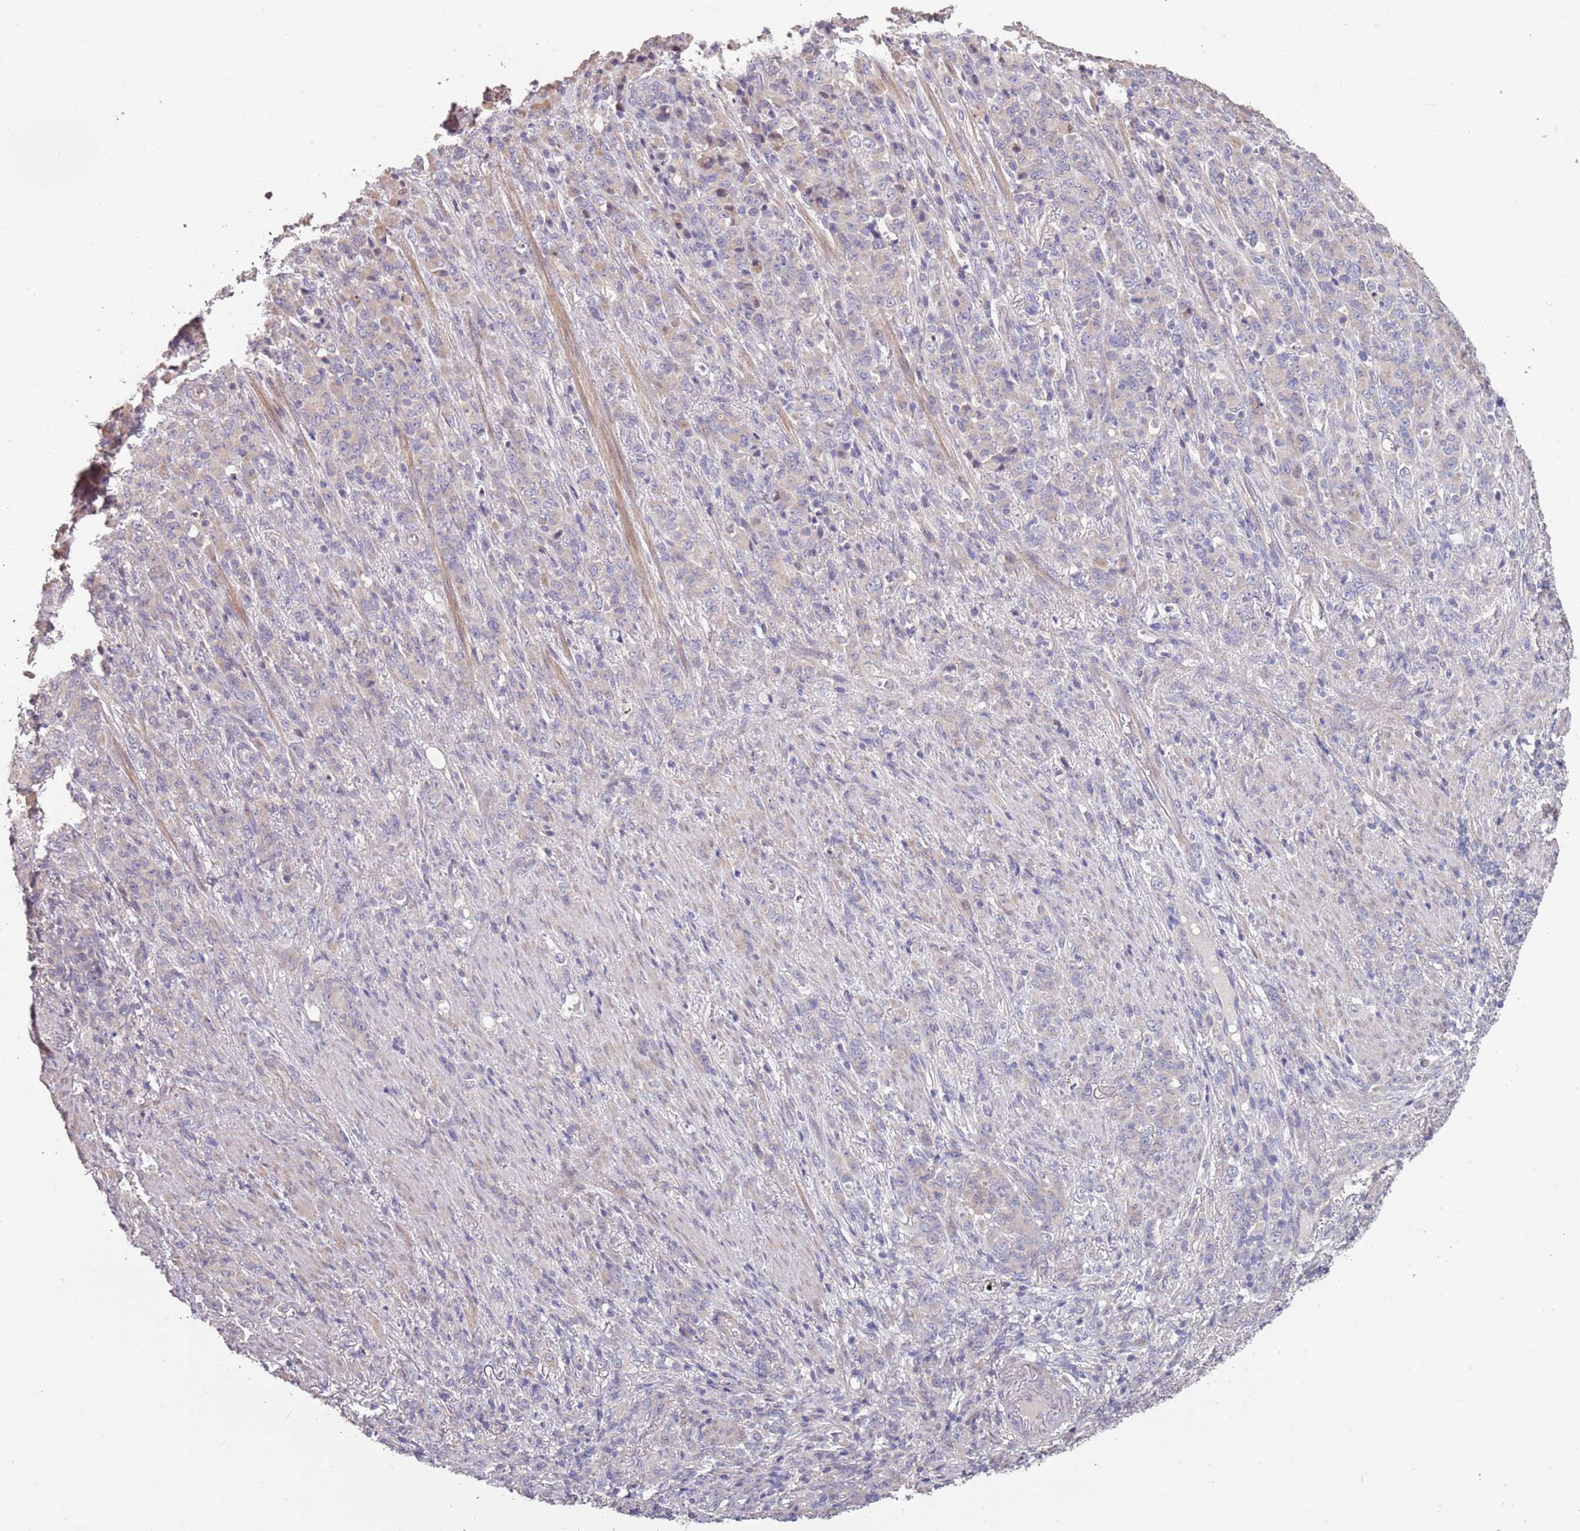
{"staining": {"intensity": "negative", "quantity": "none", "location": "none"}, "tissue": "stomach cancer", "cell_type": "Tumor cells", "image_type": "cancer", "snomed": [{"axis": "morphology", "description": "Adenocarcinoma, NOS"}, {"axis": "topography", "description": "Stomach"}], "caption": "Tumor cells are negative for brown protein staining in stomach adenocarcinoma.", "gene": "MBD3L1", "patient": {"sex": "female", "age": 79}}